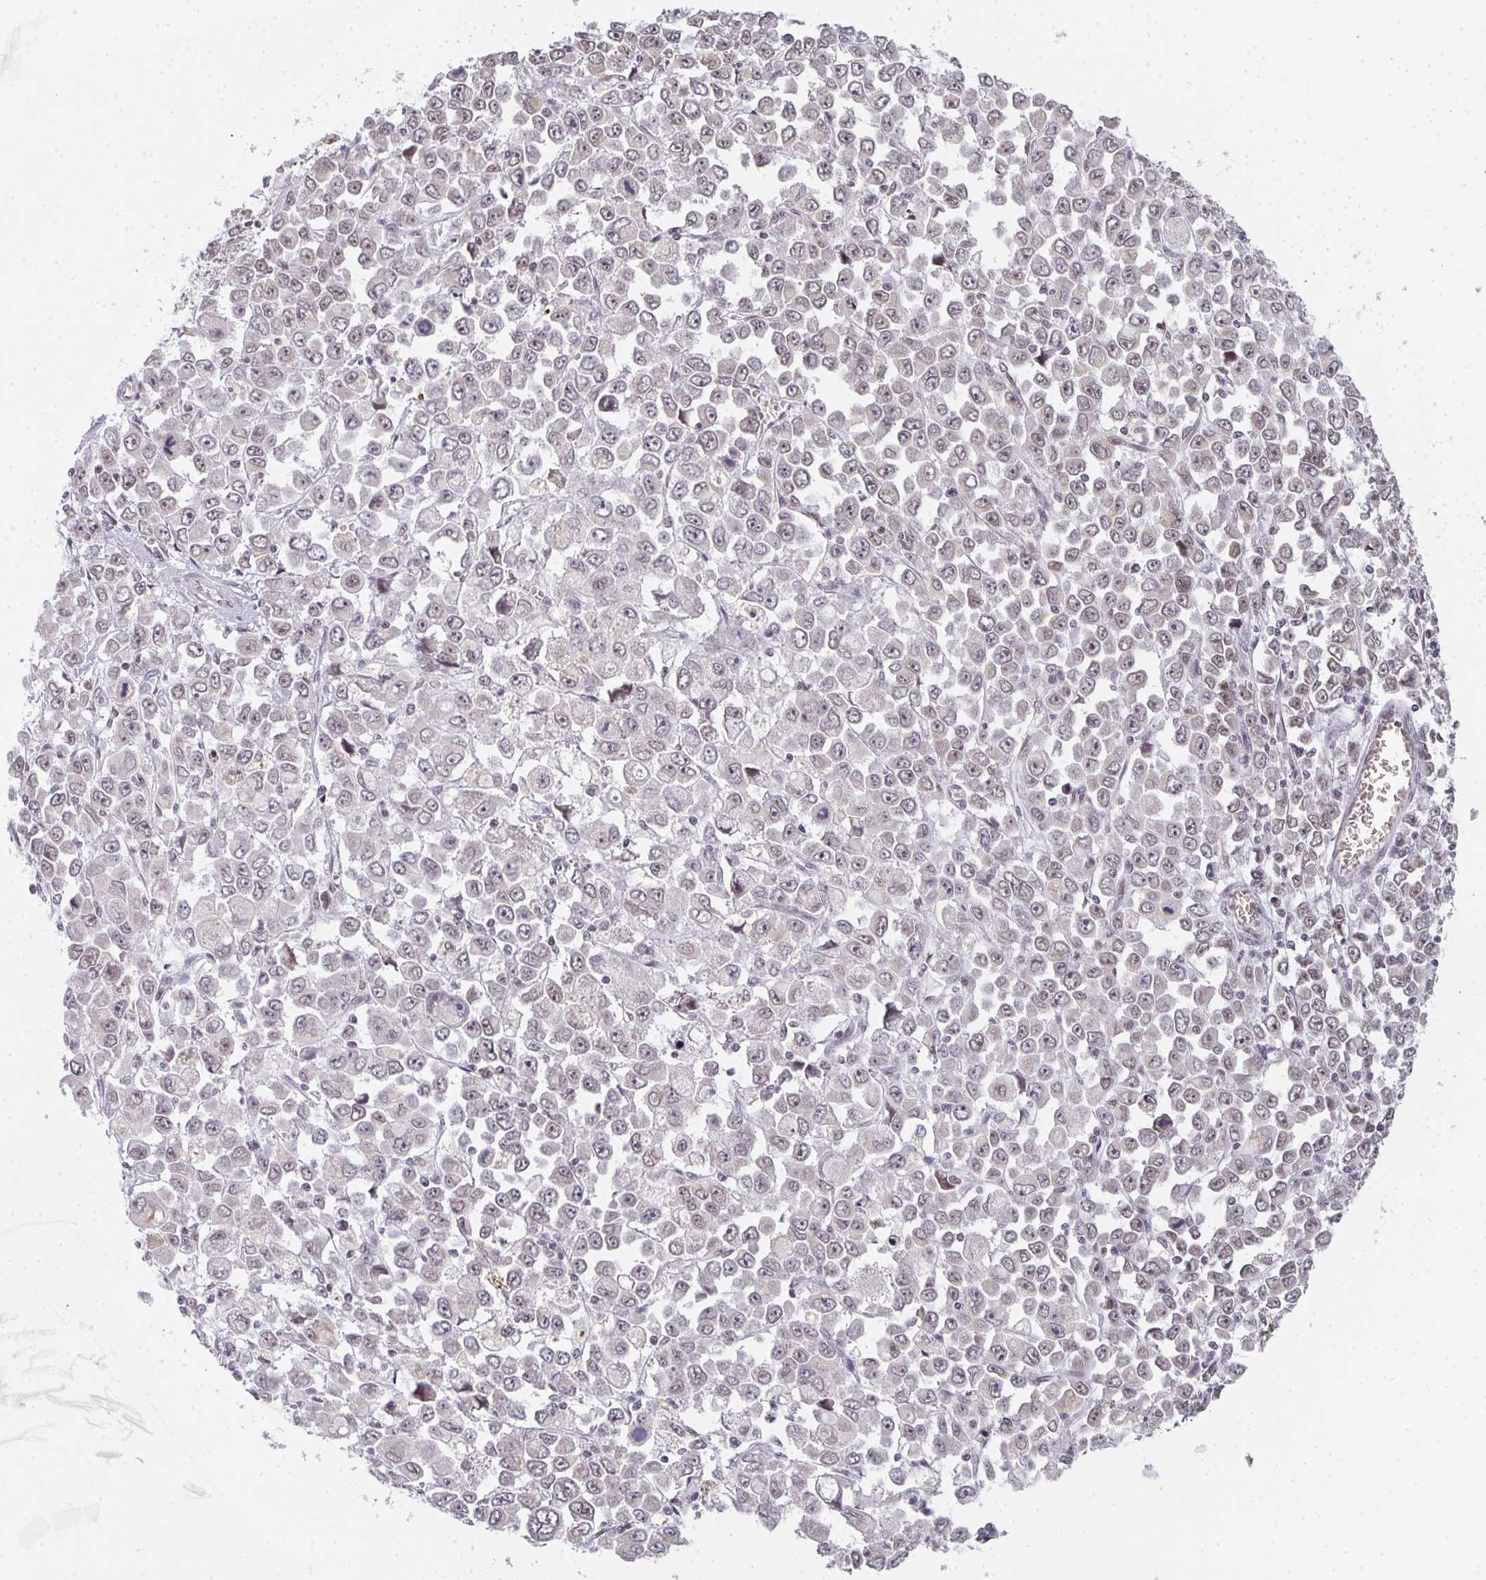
{"staining": {"intensity": "negative", "quantity": "none", "location": "none"}, "tissue": "stomach cancer", "cell_type": "Tumor cells", "image_type": "cancer", "snomed": [{"axis": "morphology", "description": "Adenocarcinoma, NOS"}, {"axis": "topography", "description": "Stomach, upper"}], "caption": "Stomach cancer (adenocarcinoma) was stained to show a protein in brown. There is no significant positivity in tumor cells.", "gene": "SMARCA2", "patient": {"sex": "male", "age": 70}}